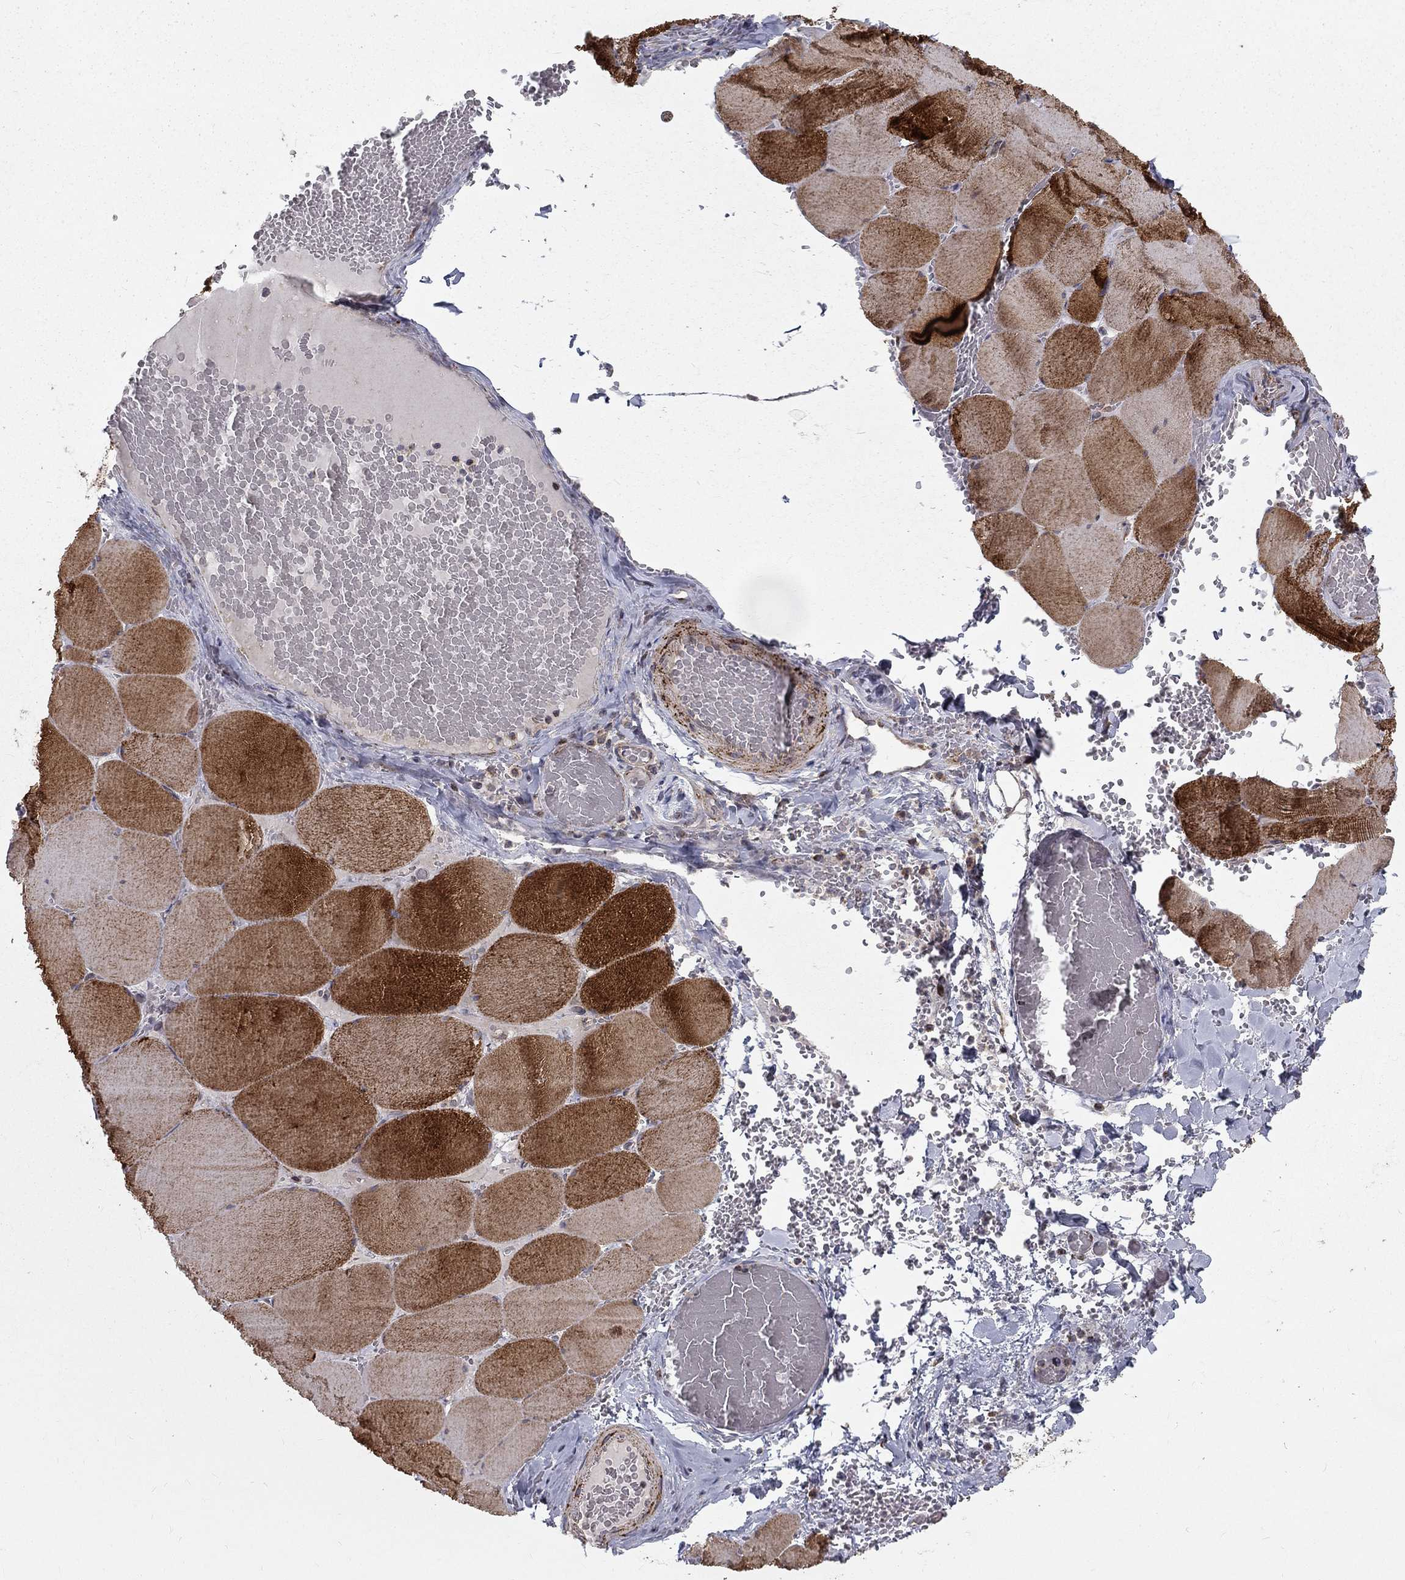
{"staining": {"intensity": "strong", "quantity": "25%-75%", "location": "cytoplasmic/membranous"}, "tissue": "skeletal muscle", "cell_type": "Myocytes", "image_type": "normal", "snomed": [{"axis": "morphology", "description": "Normal tissue, NOS"}, {"axis": "morphology", "description": "Malignant melanoma, Metastatic site"}, {"axis": "topography", "description": "Skeletal muscle"}], "caption": "Myocytes exhibit high levels of strong cytoplasmic/membranous expression in approximately 25%-75% of cells in unremarkable skeletal muscle. (IHC, brightfield microscopy, high magnification).", "gene": "ALDH1B1", "patient": {"sex": "male", "age": 50}}